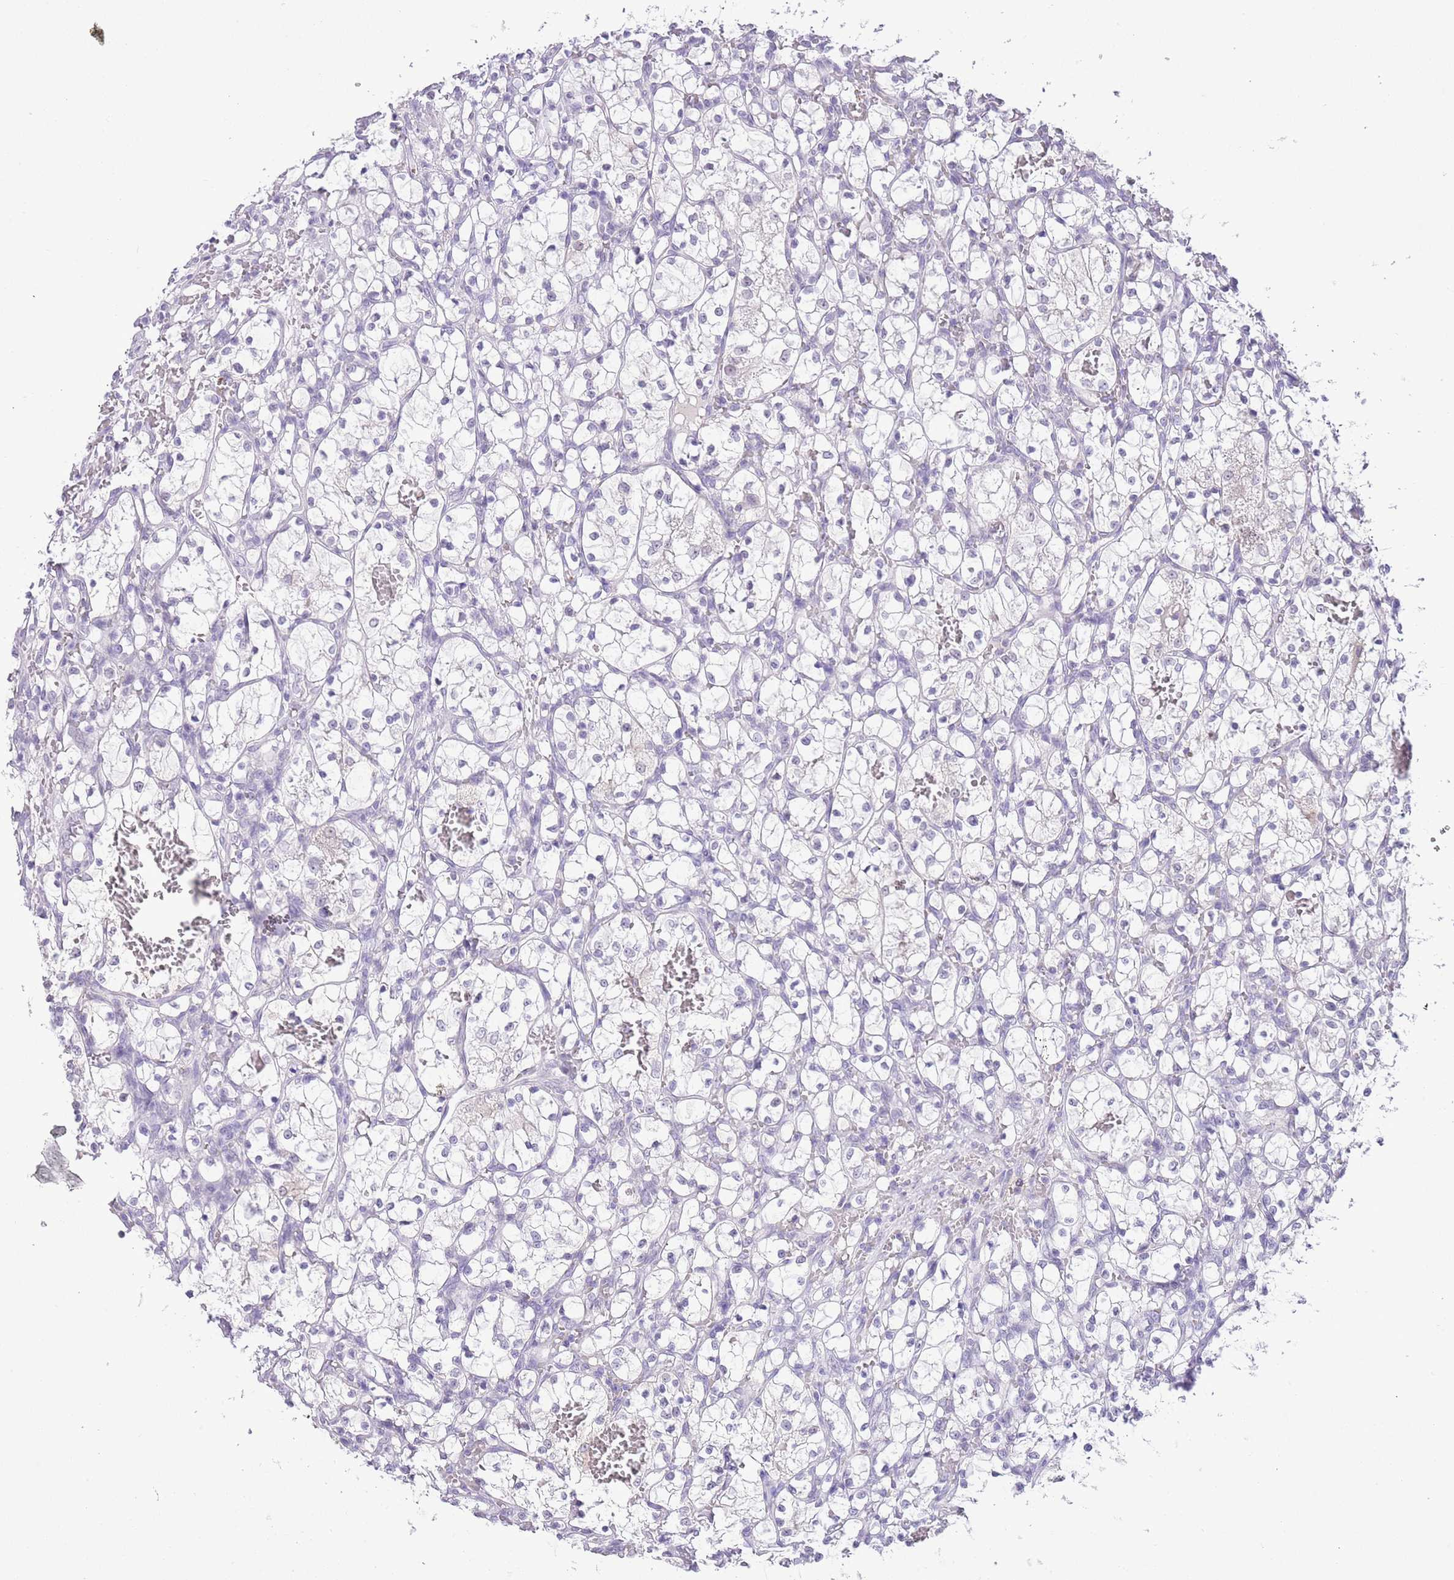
{"staining": {"intensity": "negative", "quantity": "none", "location": "none"}, "tissue": "renal cancer", "cell_type": "Tumor cells", "image_type": "cancer", "snomed": [{"axis": "morphology", "description": "Adenocarcinoma, NOS"}, {"axis": "topography", "description": "Kidney"}], "caption": "The photomicrograph shows no staining of tumor cells in renal cancer (adenocarcinoma). (Immunohistochemistry, brightfield microscopy, high magnification).", "gene": "MIDN", "patient": {"sex": "female", "age": 69}}